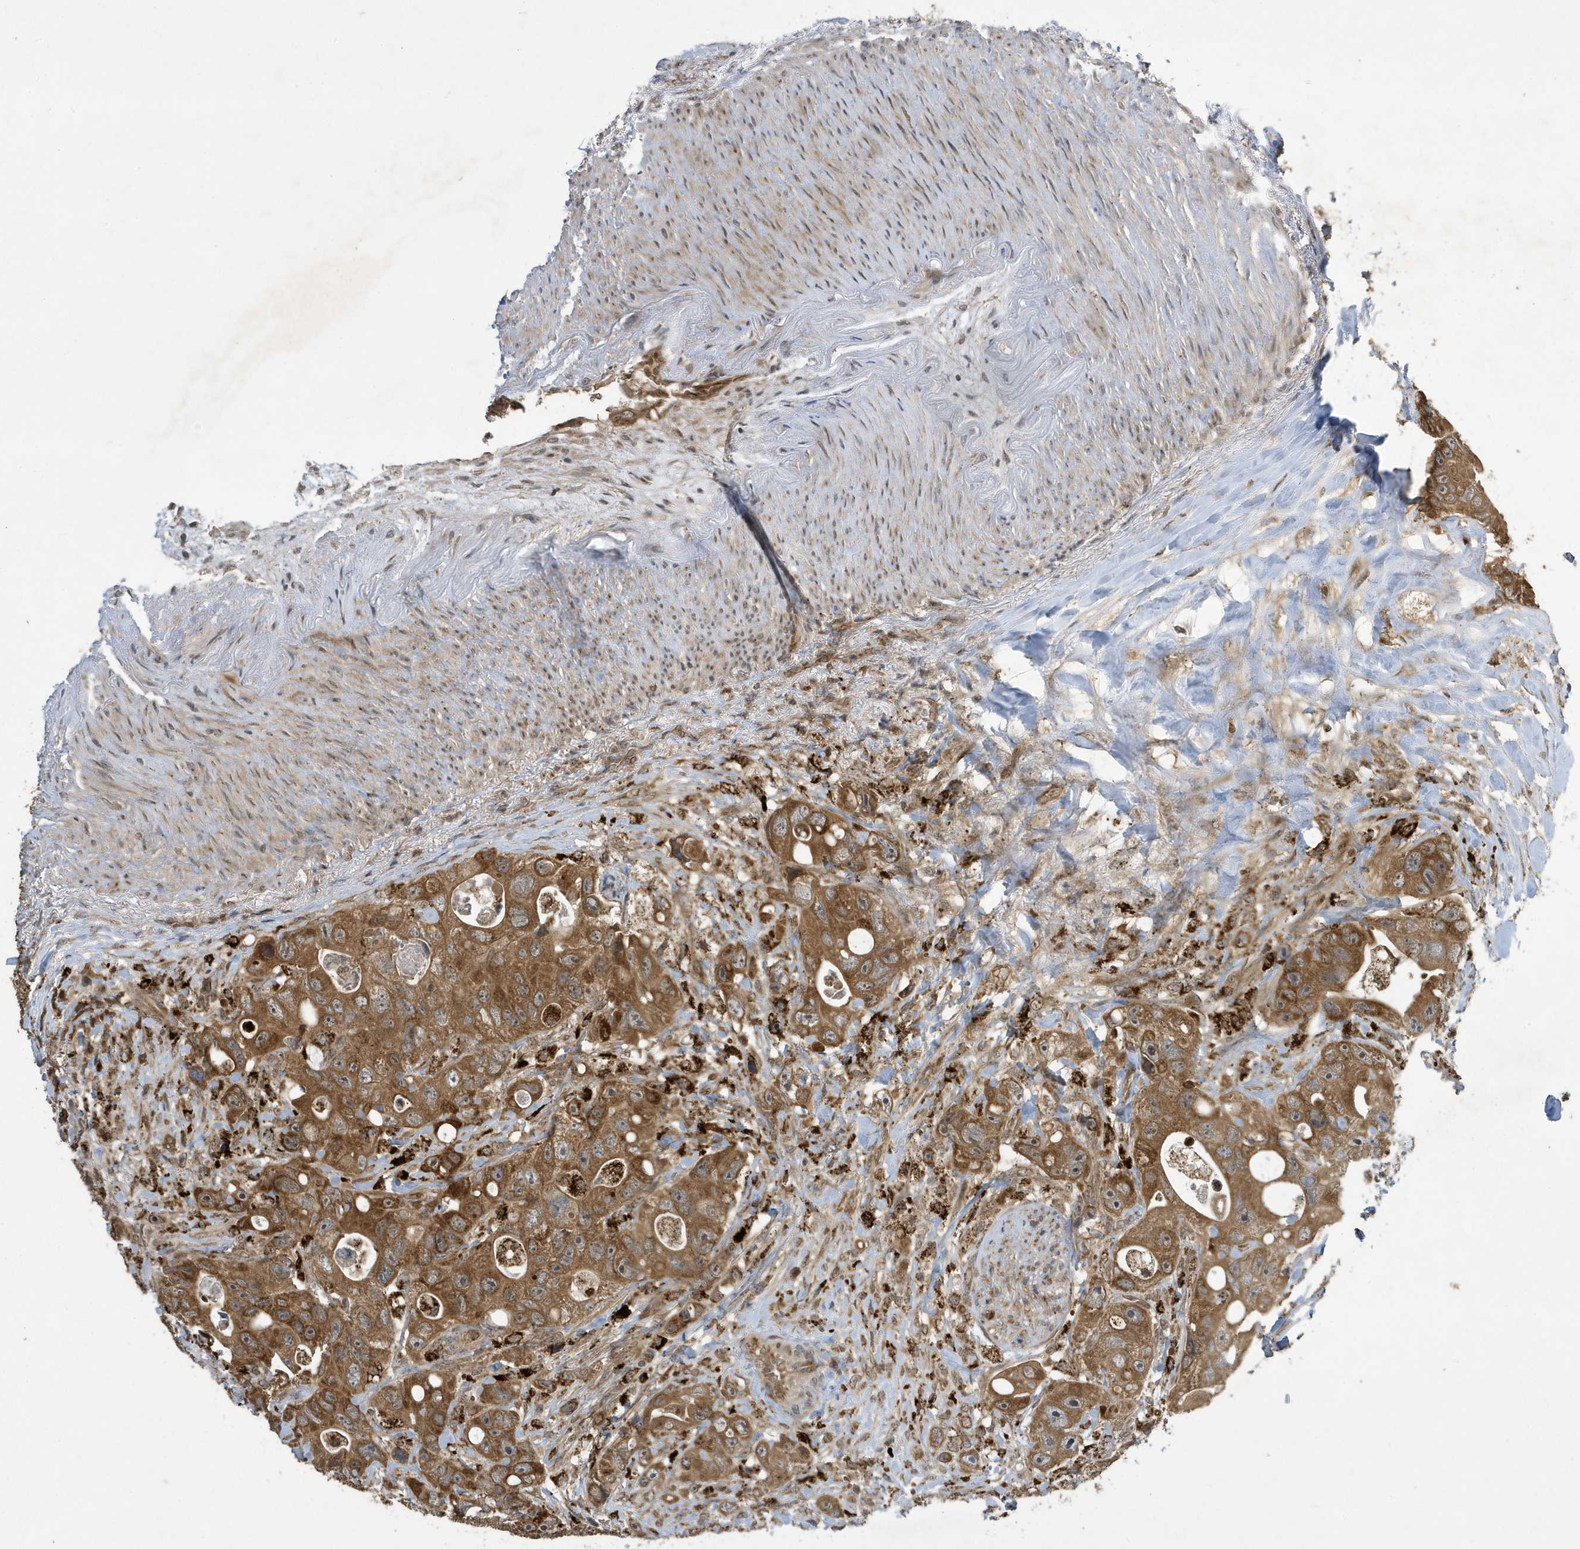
{"staining": {"intensity": "moderate", "quantity": ">75%", "location": "cytoplasmic/membranous"}, "tissue": "colorectal cancer", "cell_type": "Tumor cells", "image_type": "cancer", "snomed": [{"axis": "morphology", "description": "Adenocarcinoma, NOS"}, {"axis": "topography", "description": "Colon"}], "caption": "This is a histology image of immunohistochemistry staining of colorectal adenocarcinoma, which shows moderate staining in the cytoplasmic/membranous of tumor cells.", "gene": "NCOA7", "patient": {"sex": "female", "age": 46}}